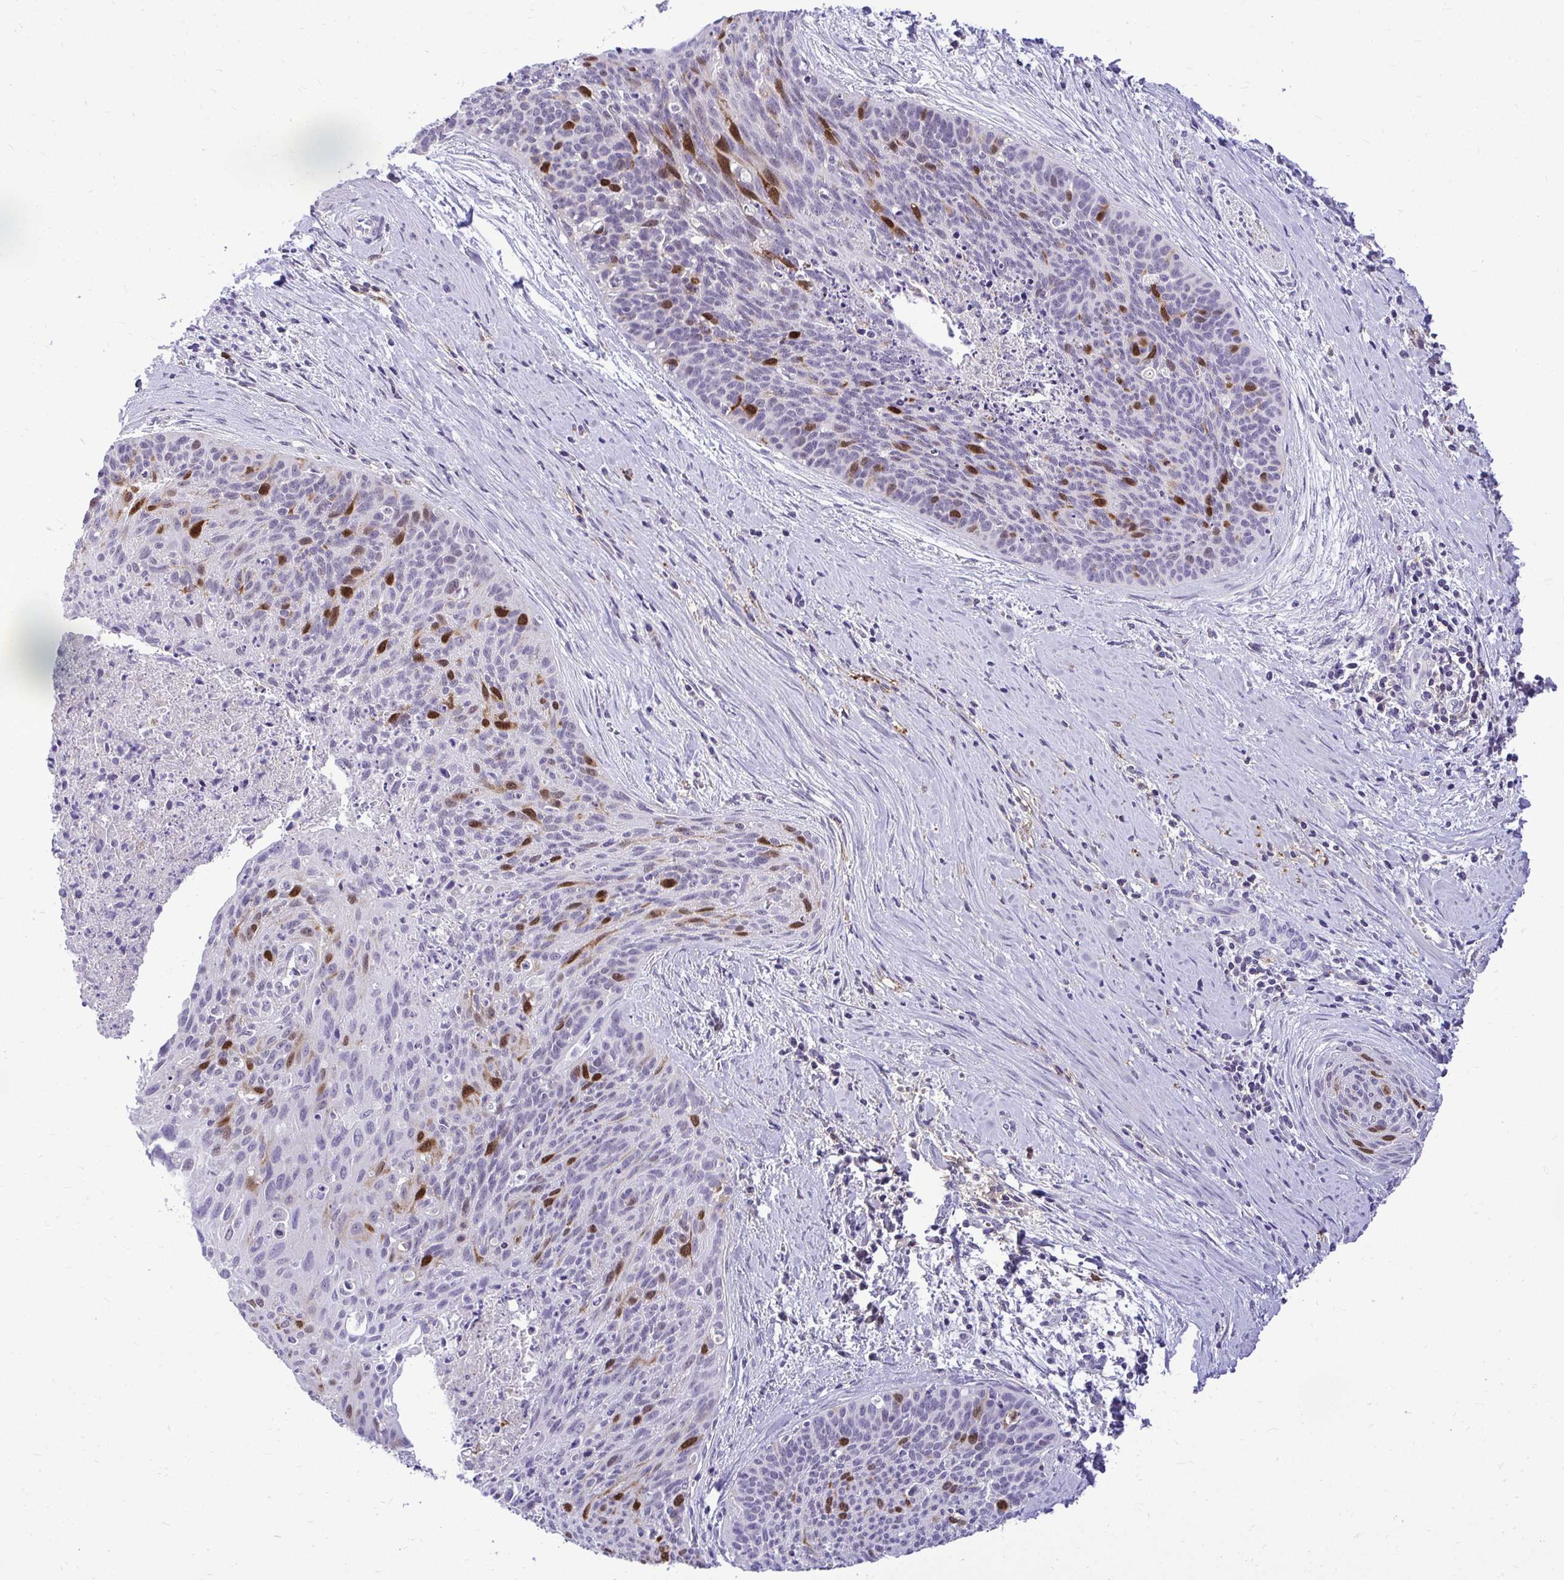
{"staining": {"intensity": "strong", "quantity": "<25%", "location": "cytoplasmic/membranous,nuclear"}, "tissue": "cervical cancer", "cell_type": "Tumor cells", "image_type": "cancer", "snomed": [{"axis": "morphology", "description": "Squamous cell carcinoma, NOS"}, {"axis": "topography", "description": "Cervix"}], "caption": "Immunohistochemistry (IHC) (DAB) staining of human cervical cancer displays strong cytoplasmic/membranous and nuclear protein staining in approximately <25% of tumor cells.", "gene": "CDC20", "patient": {"sex": "female", "age": 55}}